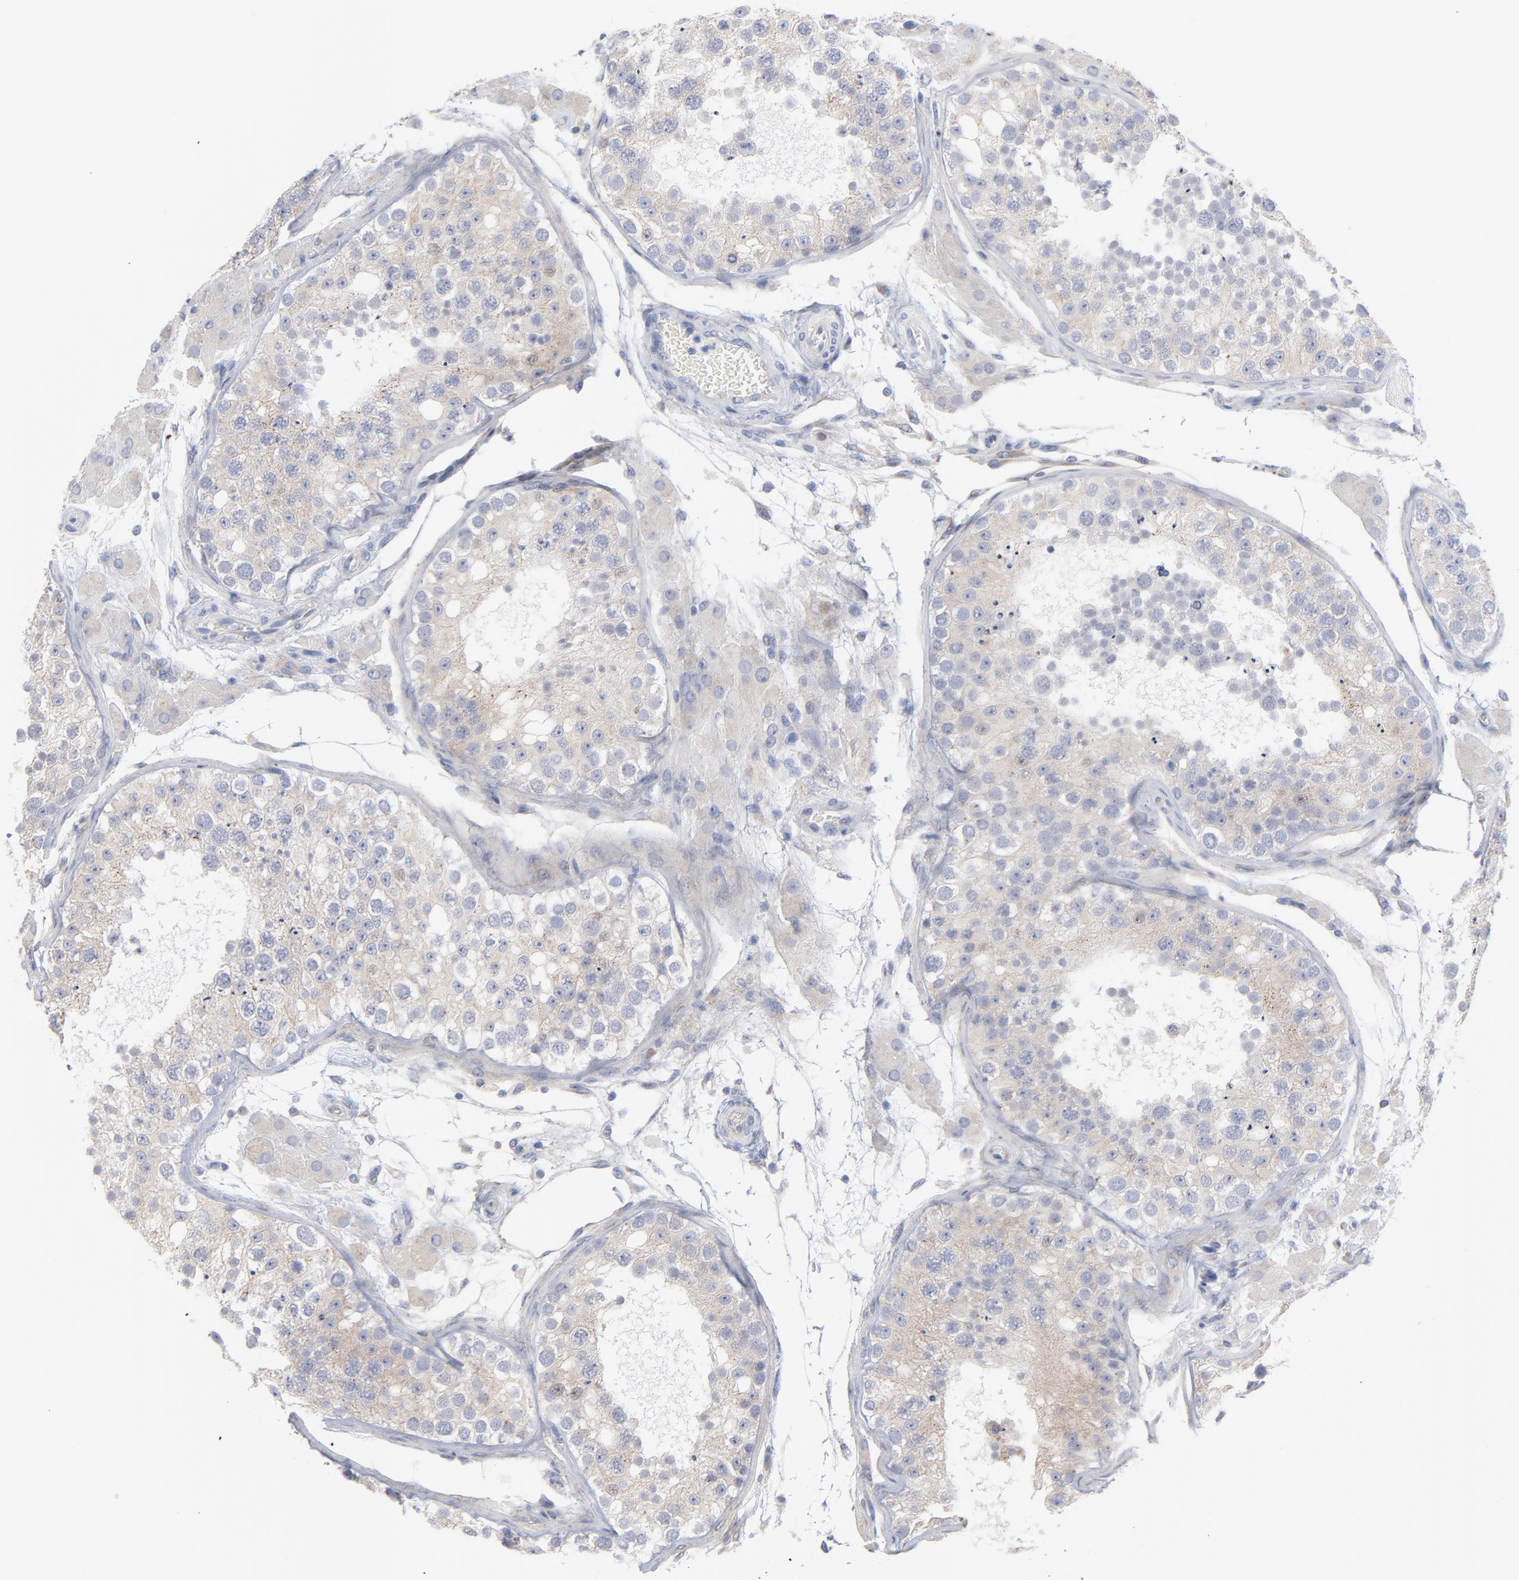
{"staining": {"intensity": "weak", "quantity": "25%-75%", "location": "cytoplasmic/membranous"}, "tissue": "testis", "cell_type": "Cells in seminiferous ducts", "image_type": "normal", "snomed": [{"axis": "morphology", "description": "Normal tissue, NOS"}, {"axis": "topography", "description": "Testis"}], "caption": "Protein expression analysis of benign human testis reveals weak cytoplasmic/membranous positivity in approximately 25%-75% of cells in seminiferous ducts.", "gene": "CPE", "patient": {"sex": "male", "age": 26}}